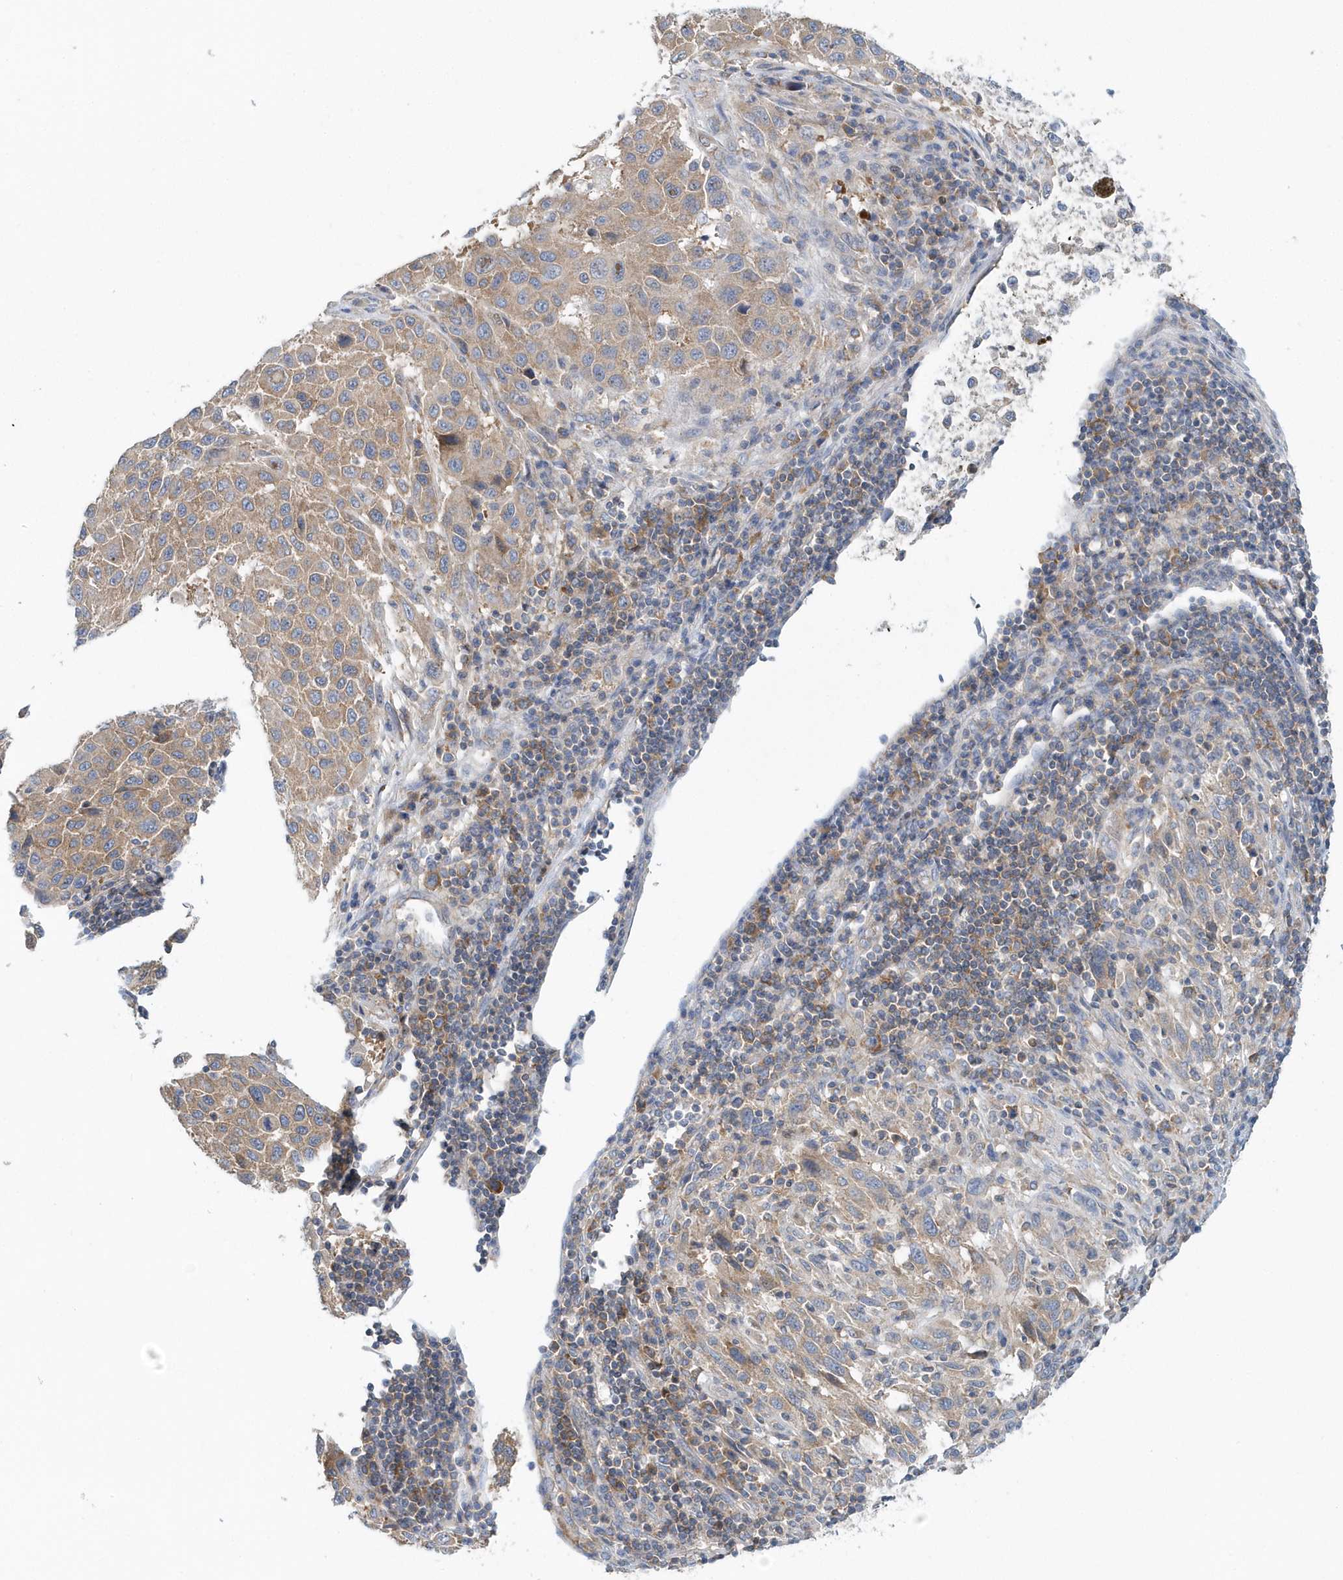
{"staining": {"intensity": "weak", "quantity": ">75%", "location": "cytoplasmic/membranous"}, "tissue": "melanoma", "cell_type": "Tumor cells", "image_type": "cancer", "snomed": [{"axis": "morphology", "description": "Malignant melanoma, Metastatic site"}, {"axis": "topography", "description": "Lymph node"}], "caption": "The image demonstrates immunohistochemical staining of melanoma. There is weak cytoplasmic/membranous expression is identified in about >75% of tumor cells. The protein of interest is shown in brown color, while the nuclei are stained blue.", "gene": "EIF3C", "patient": {"sex": "male", "age": 61}}